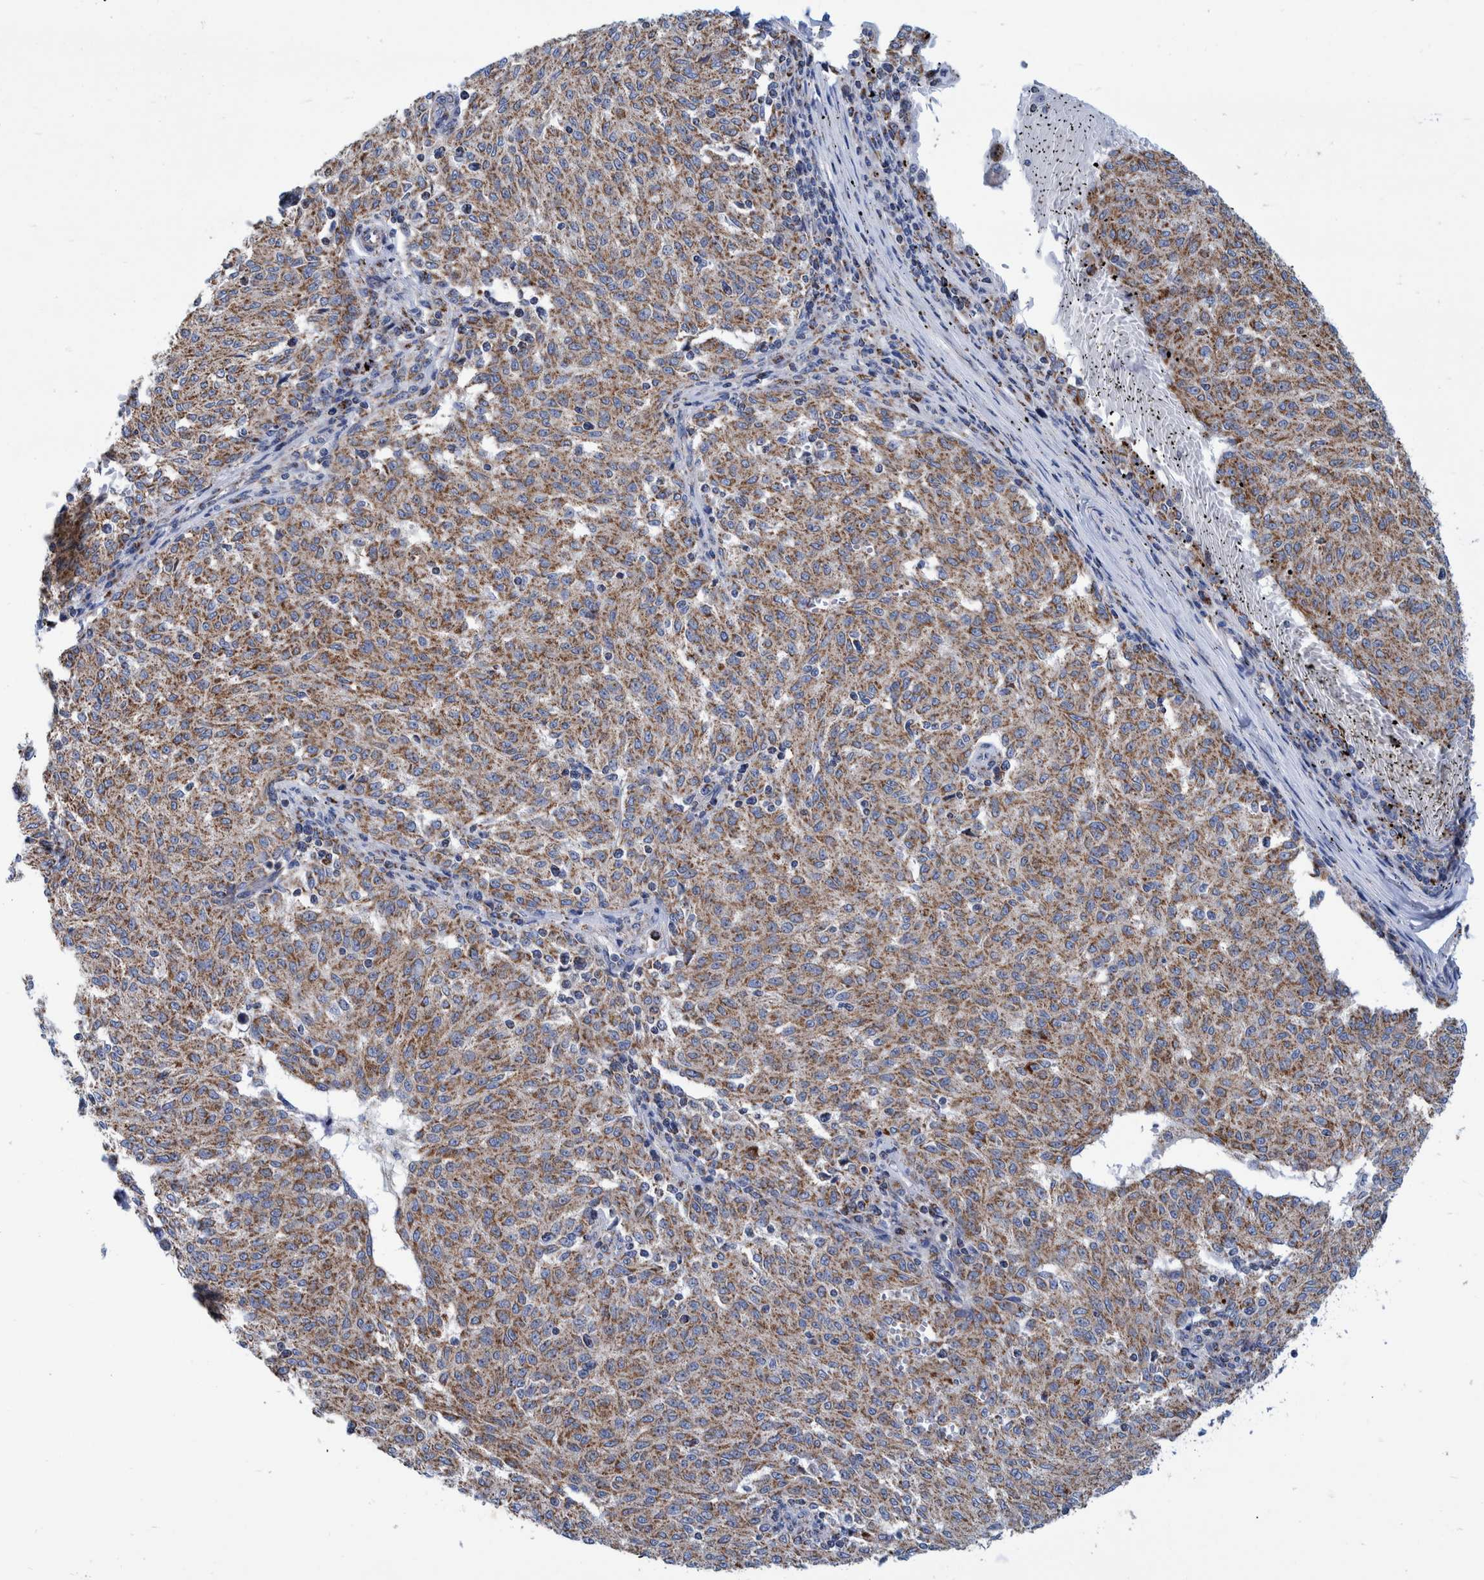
{"staining": {"intensity": "moderate", "quantity": ">75%", "location": "cytoplasmic/membranous"}, "tissue": "melanoma", "cell_type": "Tumor cells", "image_type": "cancer", "snomed": [{"axis": "morphology", "description": "Malignant melanoma, NOS"}, {"axis": "topography", "description": "Skin"}], "caption": "Immunohistochemical staining of human melanoma demonstrates medium levels of moderate cytoplasmic/membranous protein positivity in approximately >75% of tumor cells.", "gene": "BZW2", "patient": {"sex": "female", "age": 72}}